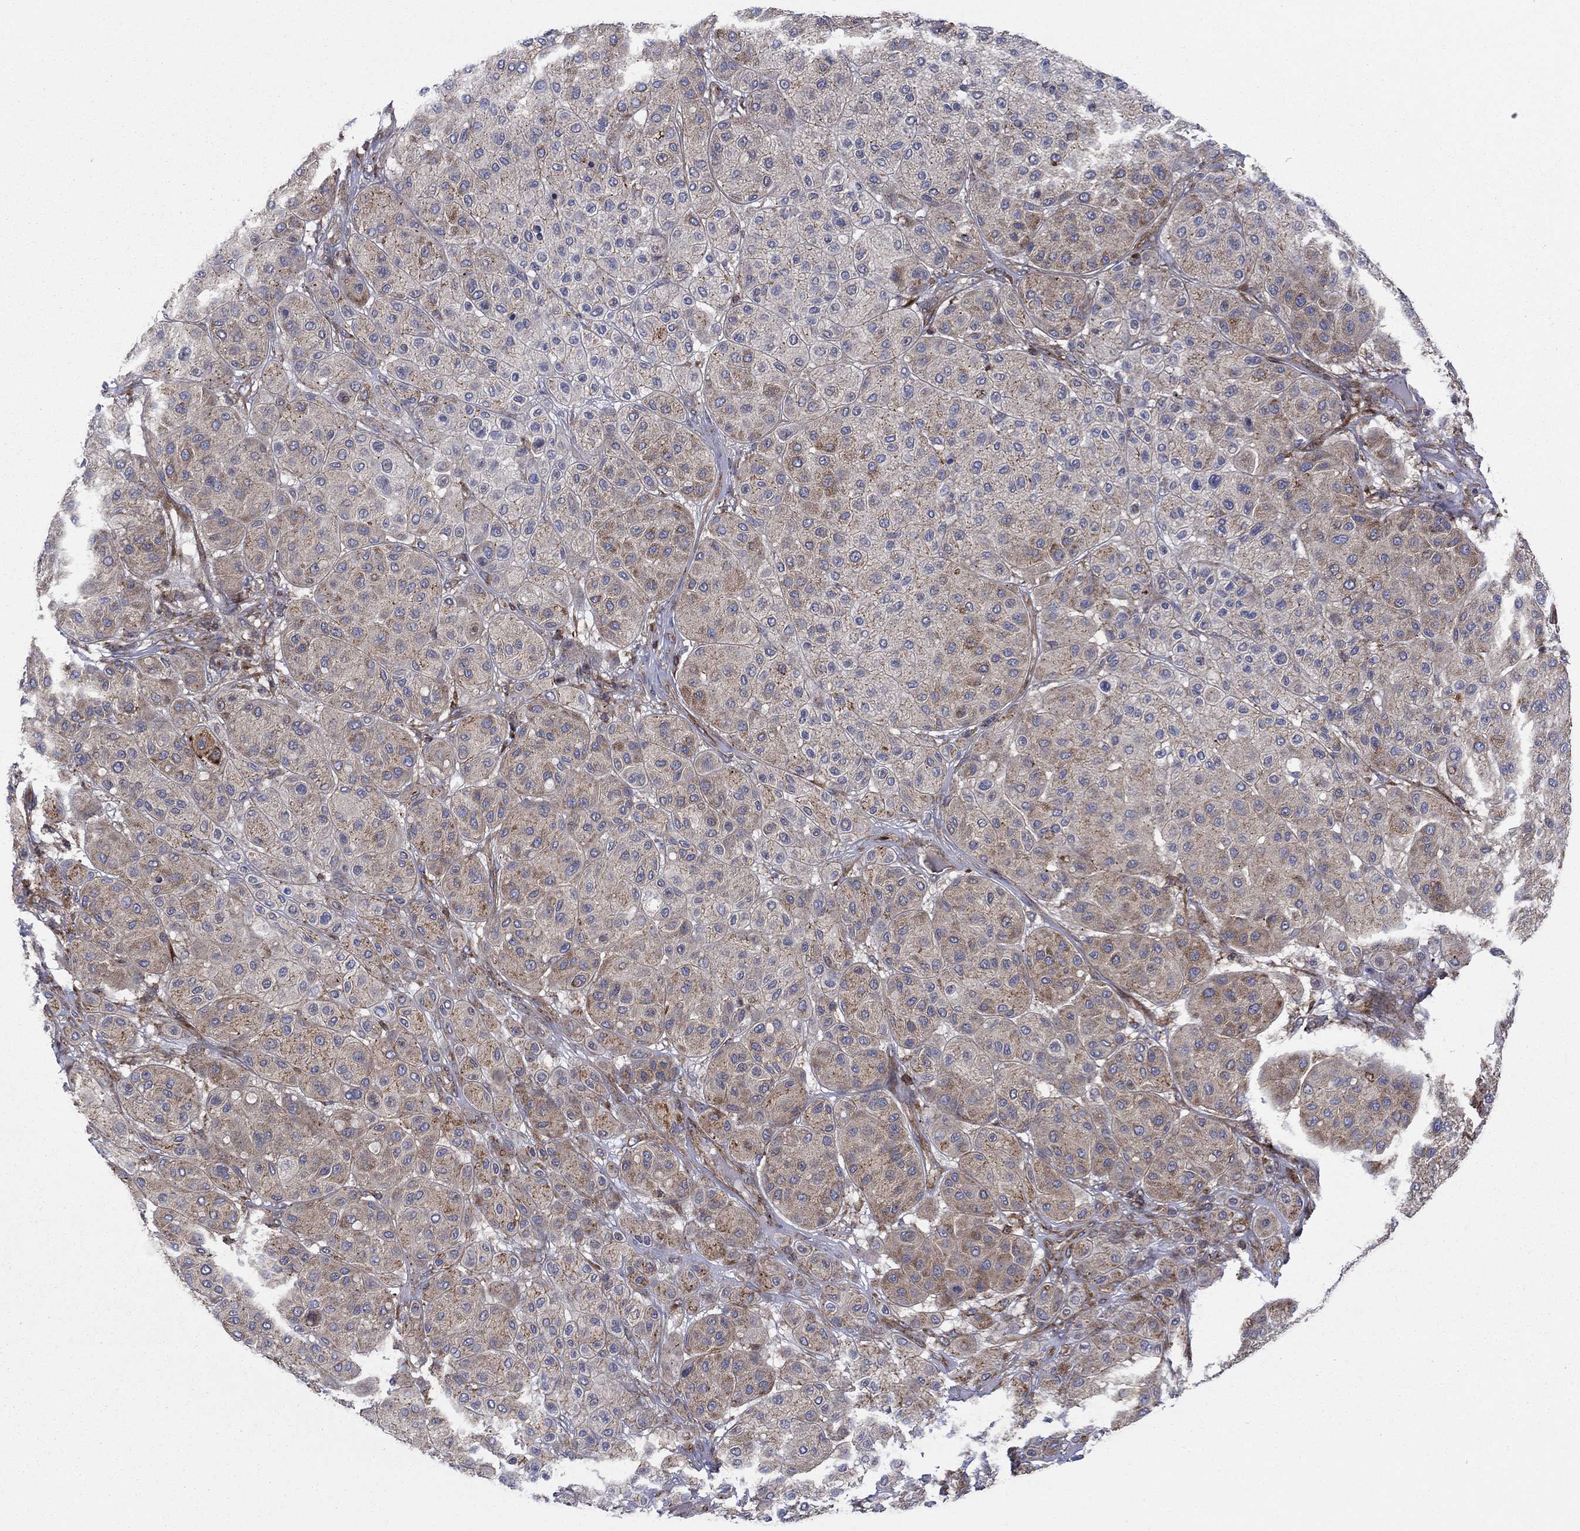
{"staining": {"intensity": "weak", "quantity": "25%-75%", "location": "cytoplasmic/membranous"}, "tissue": "melanoma", "cell_type": "Tumor cells", "image_type": "cancer", "snomed": [{"axis": "morphology", "description": "Malignant melanoma, Metastatic site"}, {"axis": "topography", "description": "Smooth muscle"}], "caption": "Weak cytoplasmic/membranous protein staining is present in approximately 25%-75% of tumor cells in melanoma.", "gene": "PAG1", "patient": {"sex": "male", "age": 41}}